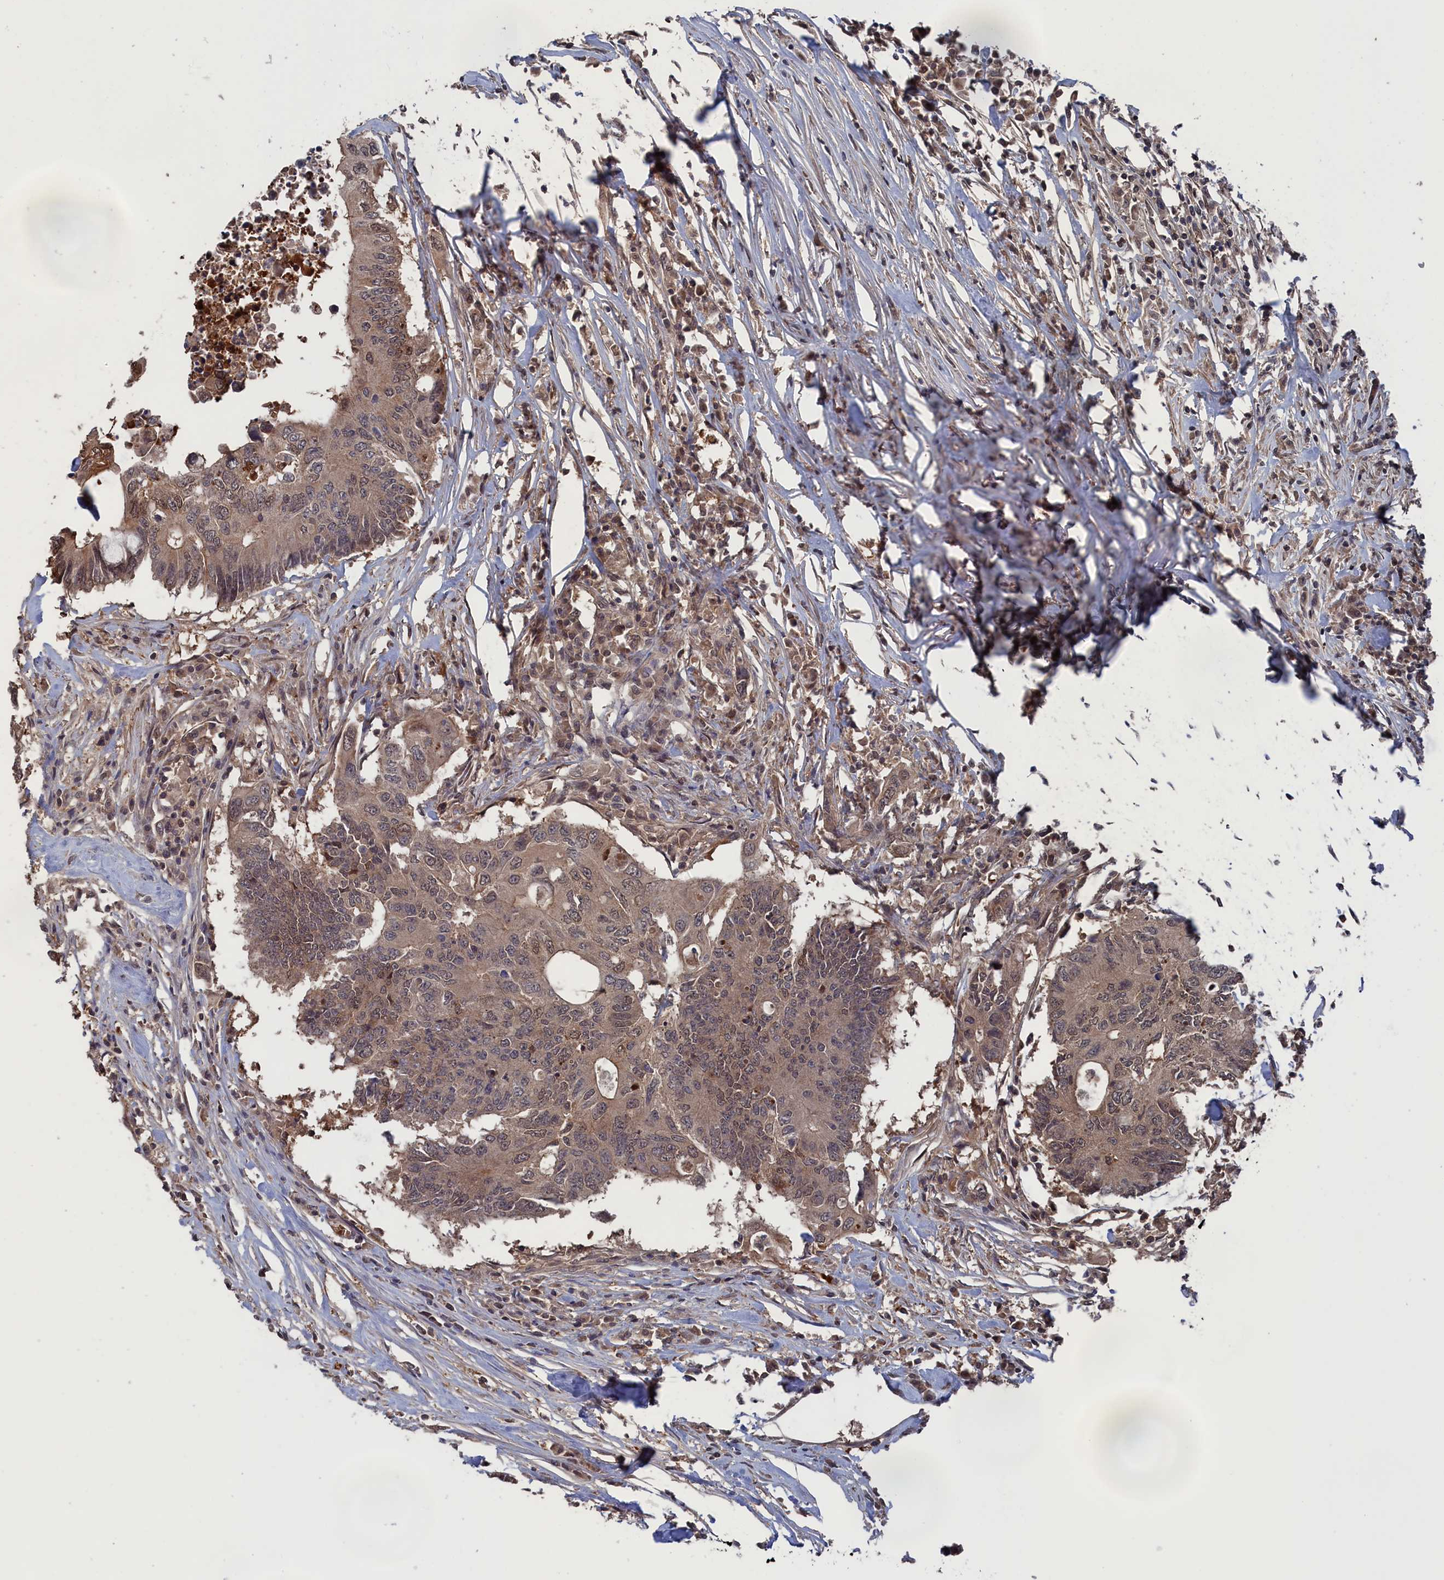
{"staining": {"intensity": "weak", "quantity": ">75%", "location": "cytoplasmic/membranous,nuclear"}, "tissue": "colorectal cancer", "cell_type": "Tumor cells", "image_type": "cancer", "snomed": [{"axis": "morphology", "description": "Adenocarcinoma, NOS"}, {"axis": "topography", "description": "Colon"}], "caption": "Colorectal cancer stained with a brown dye displays weak cytoplasmic/membranous and nuclear positive positivity in approximately >75% of tumor cells.", "gene": "NUTF2", "patient": {"sex": "male", "age": 71}}